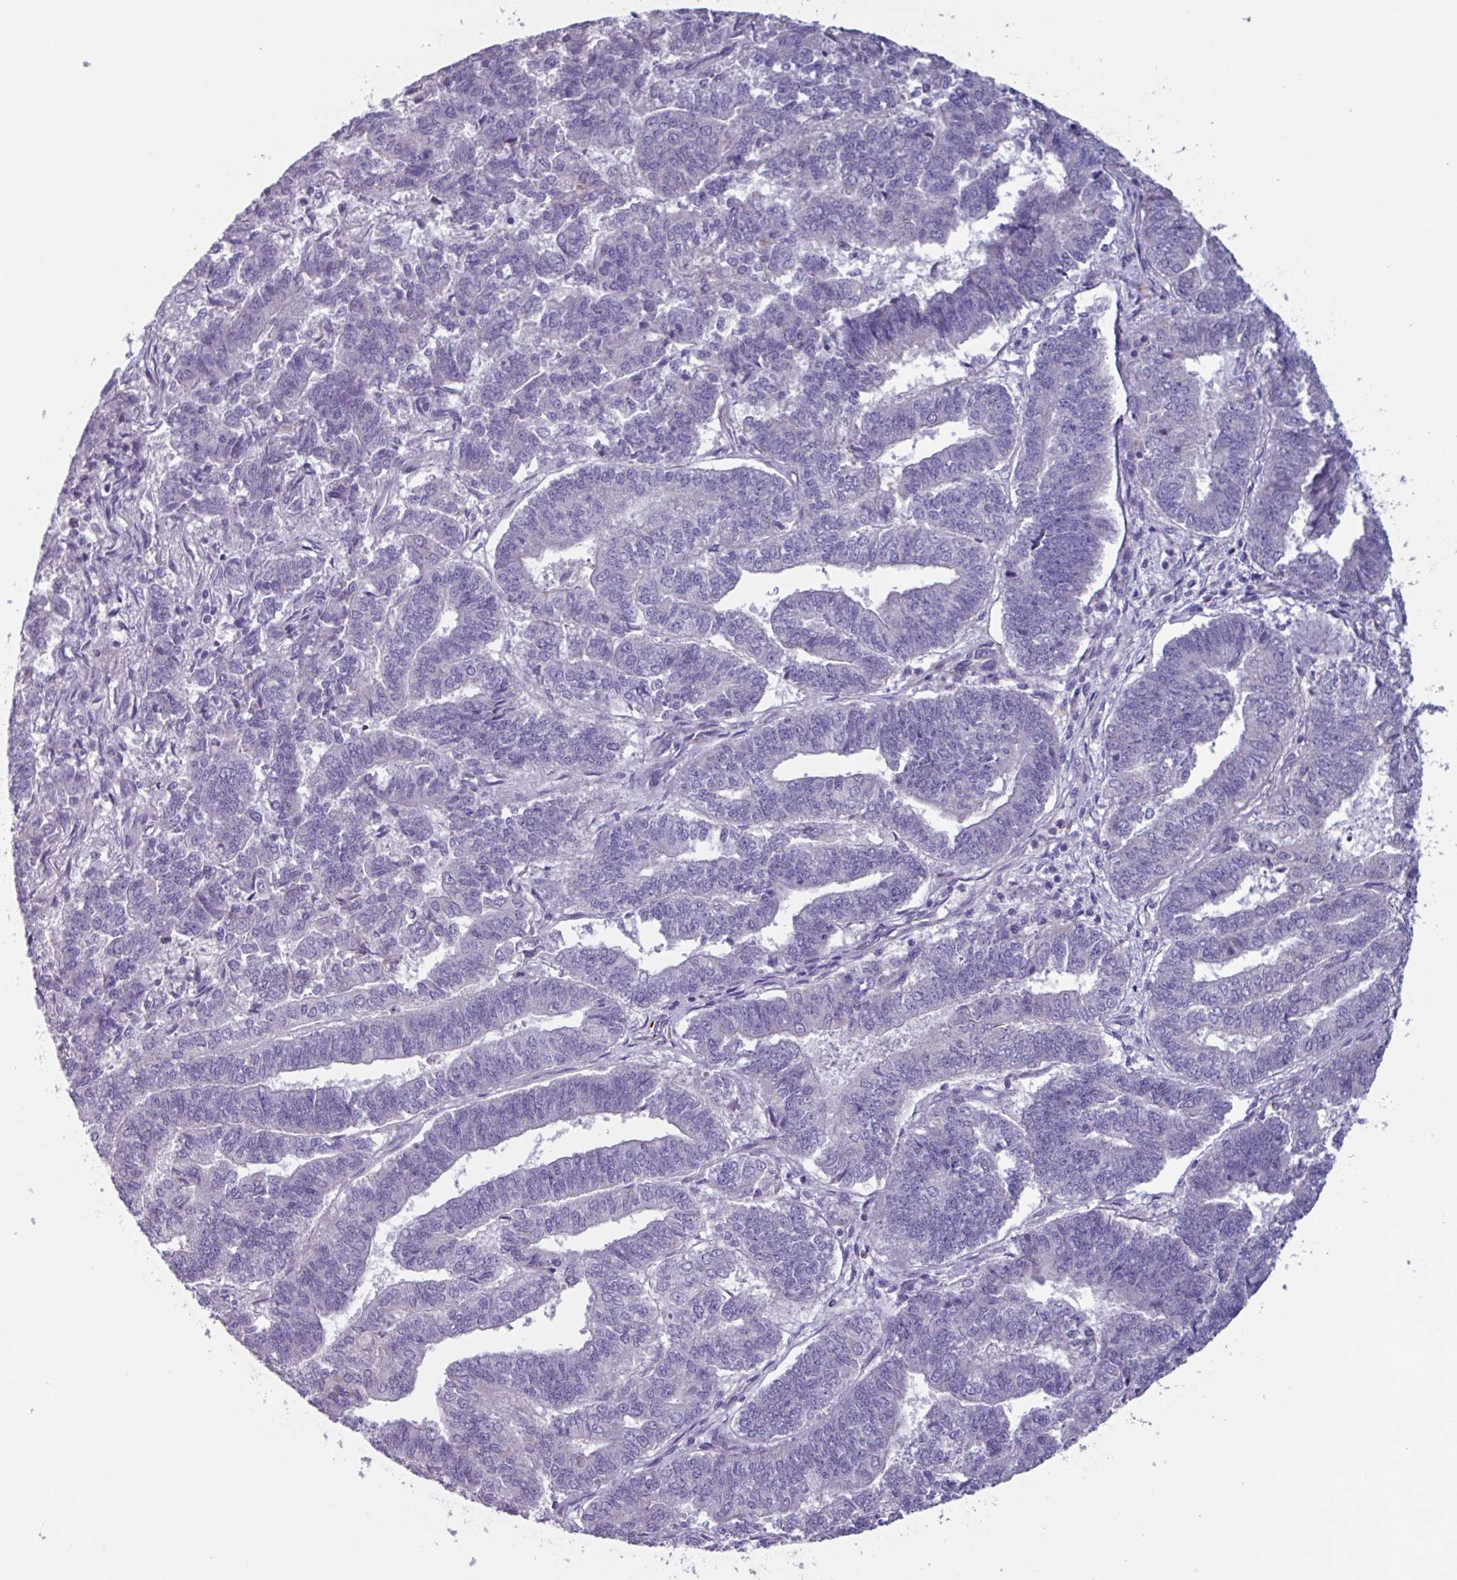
{"staining": {"intensity": "negative", "quantity": "none", "location": "none"}, "tissue": "endometrial cancer", "cell_type": "Tumor cells", "image_type": "cancer", "snomed": [{"axis": "morphology", "description": "Adenocarcinoma, NOS"}, {"axis": "topography", "description": "Endometrium"}], "caption": "Endometrial cancer was stained to show a protein in brown. There is no significant staining in tumor cells.", "gene": "BTD", "patient": {"sex": "female", "age": 72}}